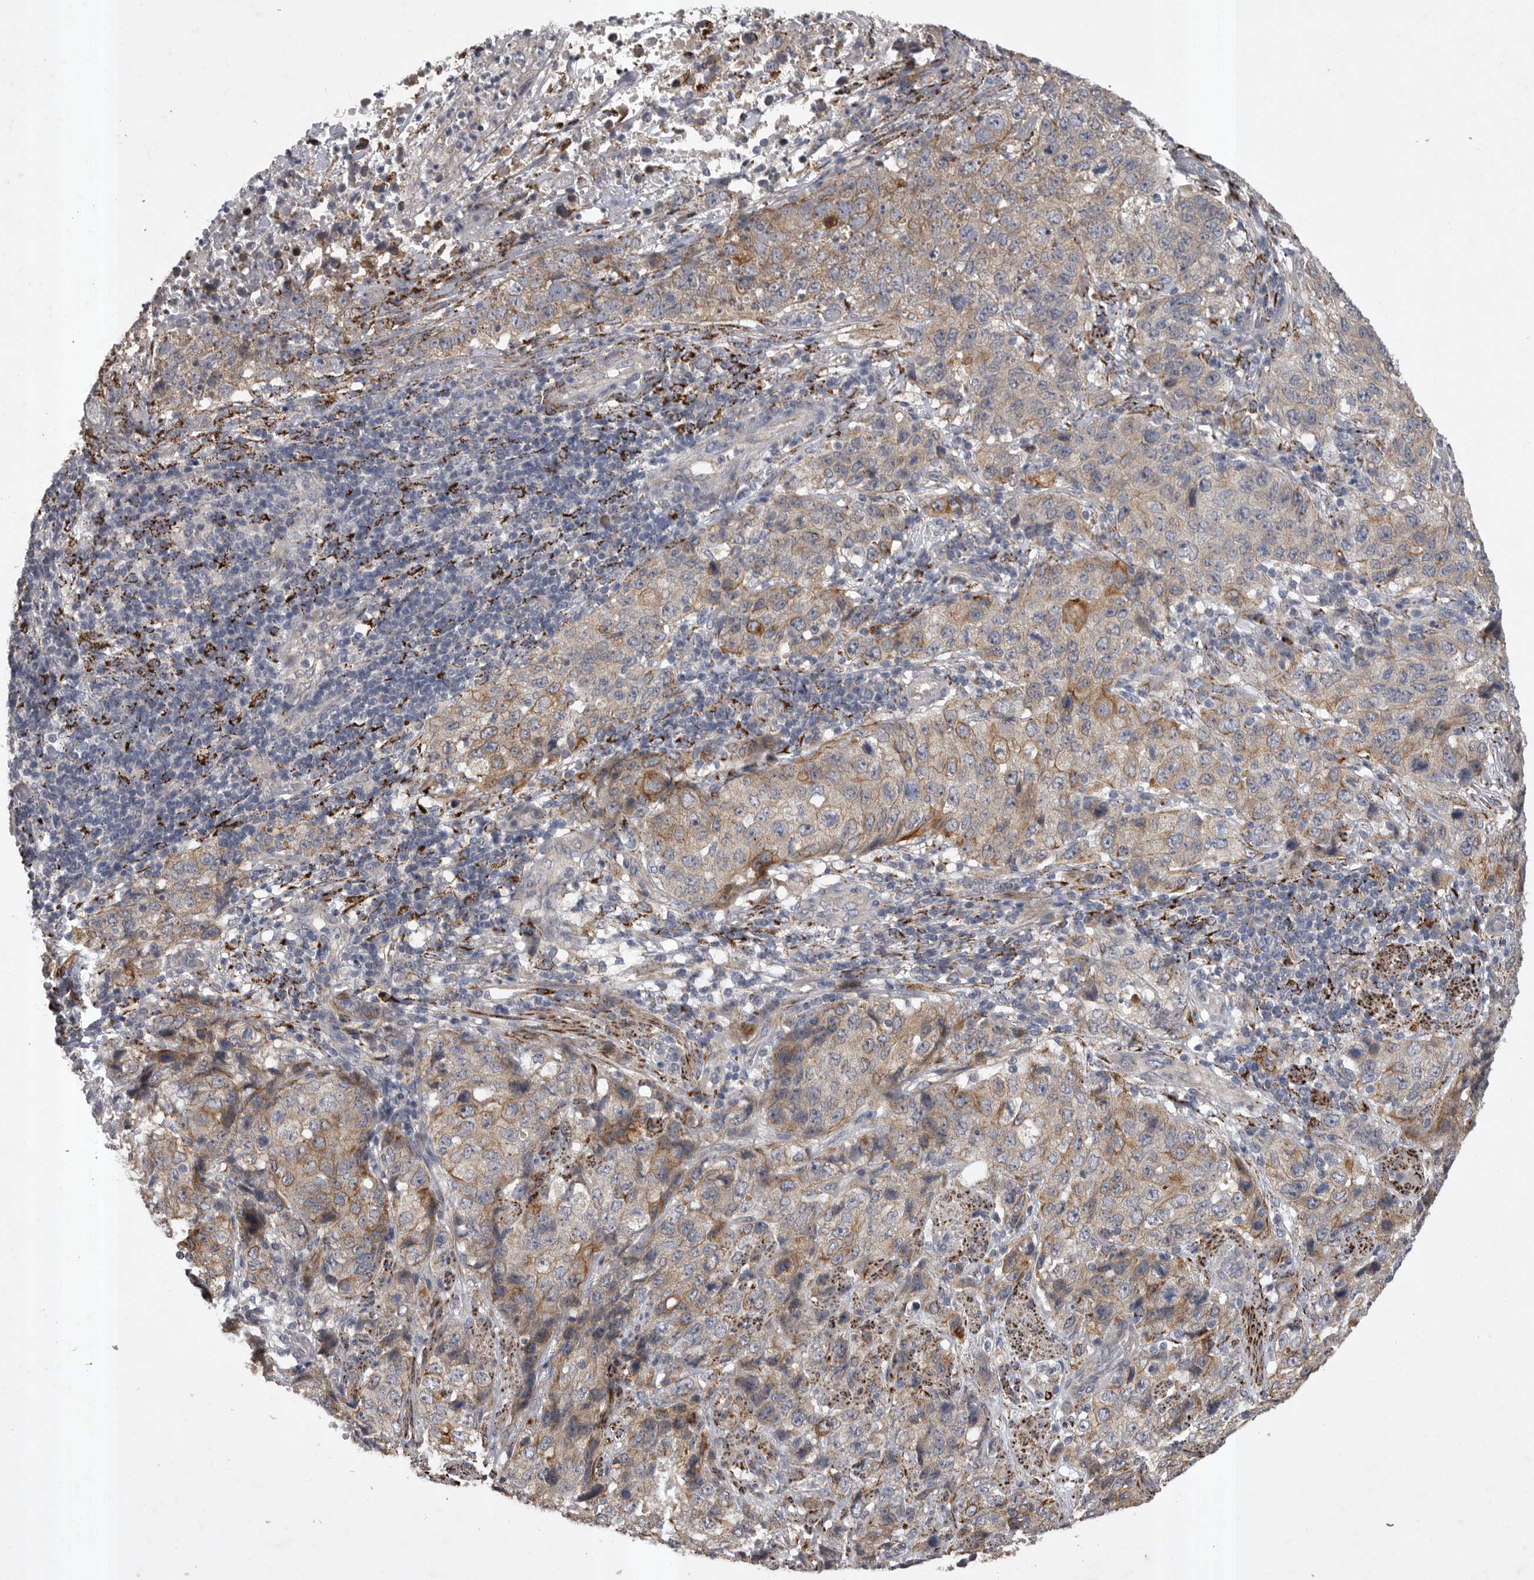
{"staining": {"intensity": "moderate", "quantity": ">75%", "location": "cytoplasmic/membranous"}, "tissue": "stomach cancer", "cell_type": "Tumor cells", "image_type": "cancer", "snomed": [{"axis": "morphology", "description": "Adenocarcinoma, NOS"}, {"axis": "topography", "description": "Stomach"}], "caption": "Brown immunohistochemical staining in human stomach adenocarcinoma reveals moderate cytoplasmic/membranous expression in about >75% of tumor cells.", "gene": "DHDDS", "patient": {"sex": "male", "age": 48}}